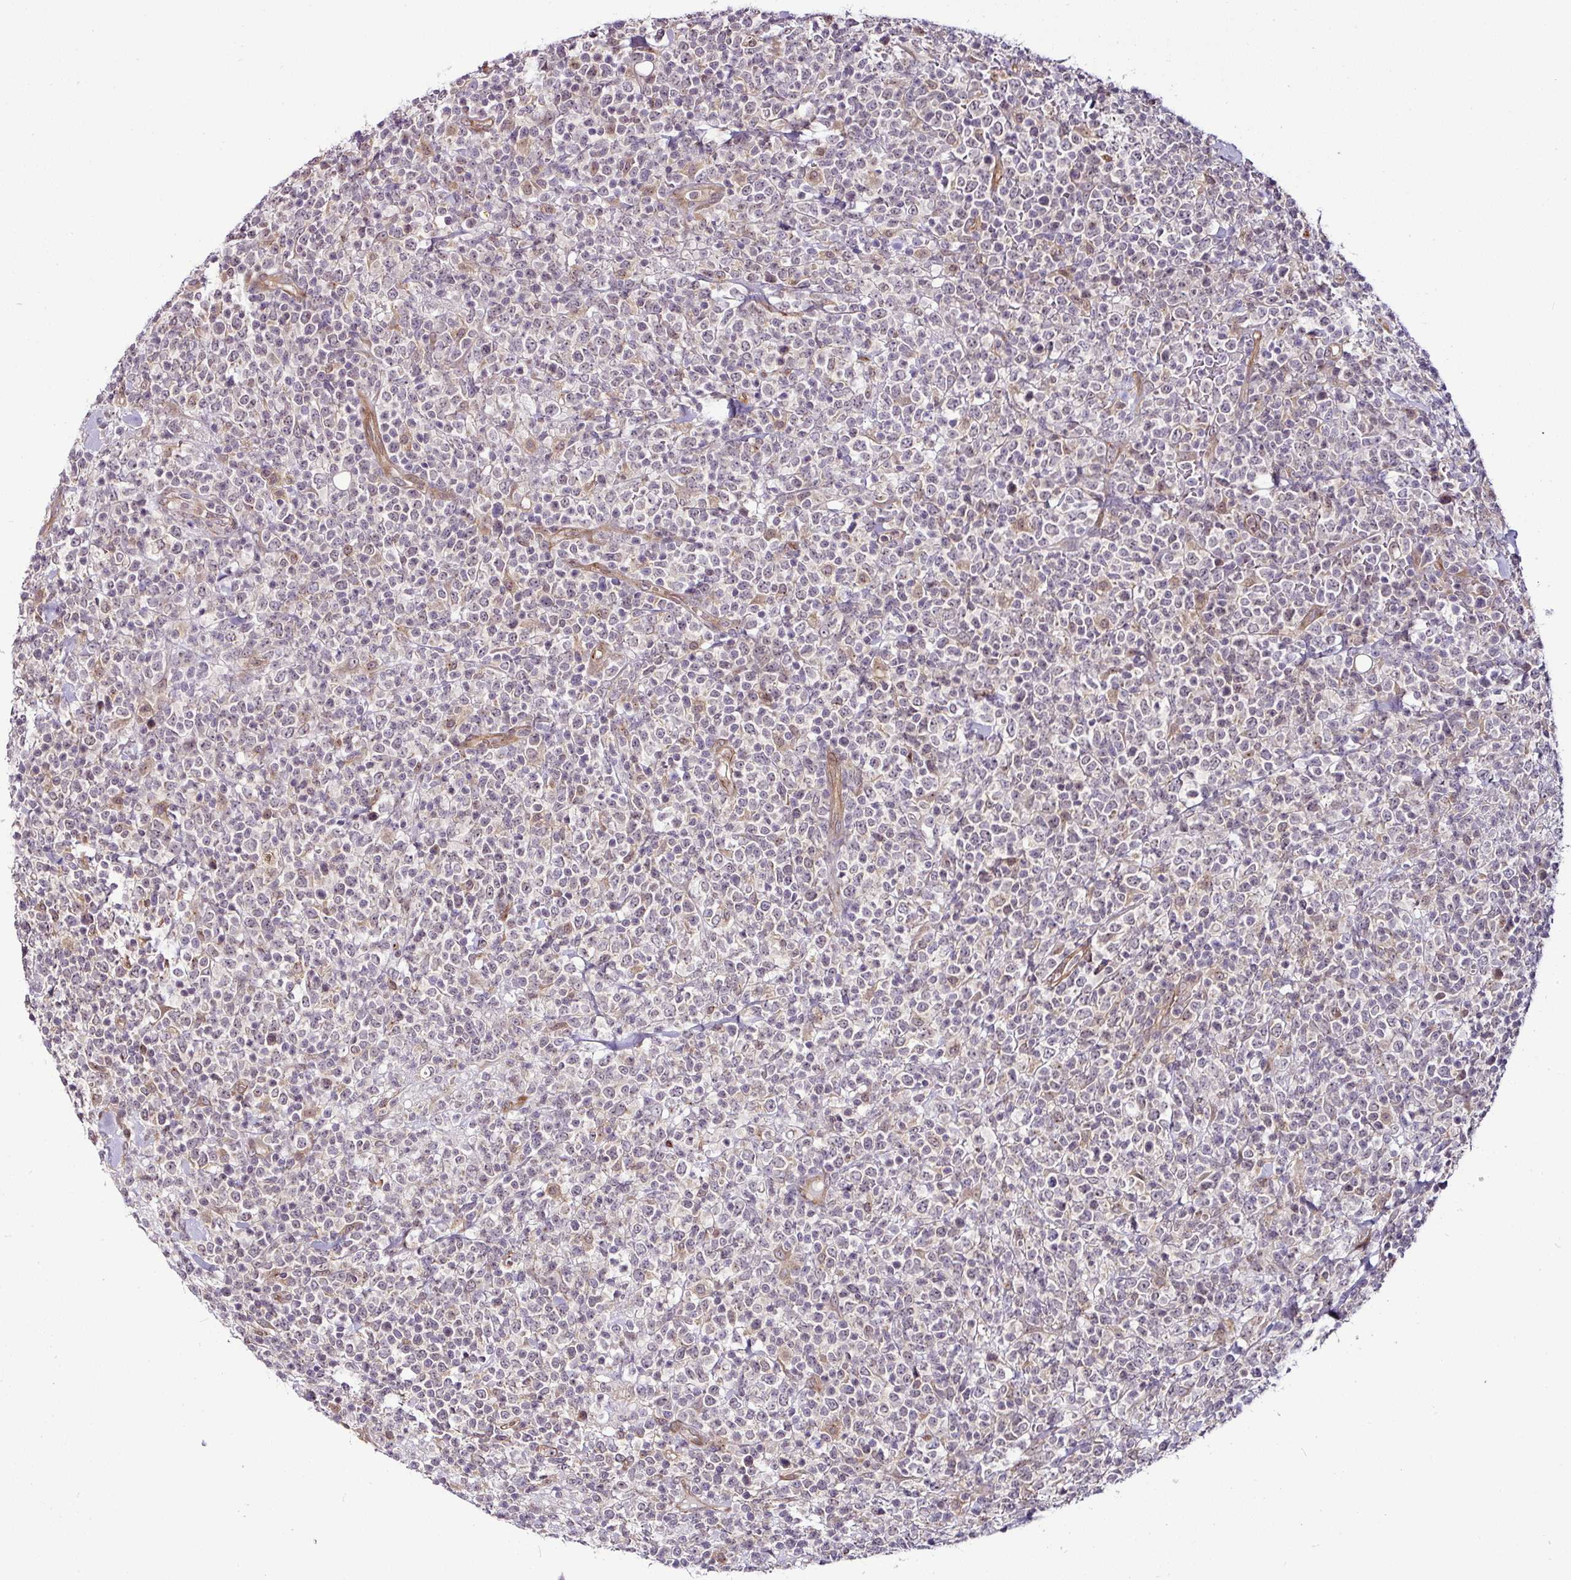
{"staining": {"intensity": "negative", "quantity": "none", "location": "none"}, "tissue": "lymphoma", "cell_type": "Tumor cells", "image_type": "cancer", "snomed": [{"axis": "morphology", "description": "Malignant lymphoma, non-Hodgkin's type, High grade"}, {"axis": "topography", "description": "Colon"}], "caption": "High power microscopy micrograph of an immunohistochemistry micrograph of lymphoma, revealing no significant staining in tumor cells.", "gene": "DCAF13", "patient": {"sex": "female", "age": 53}}